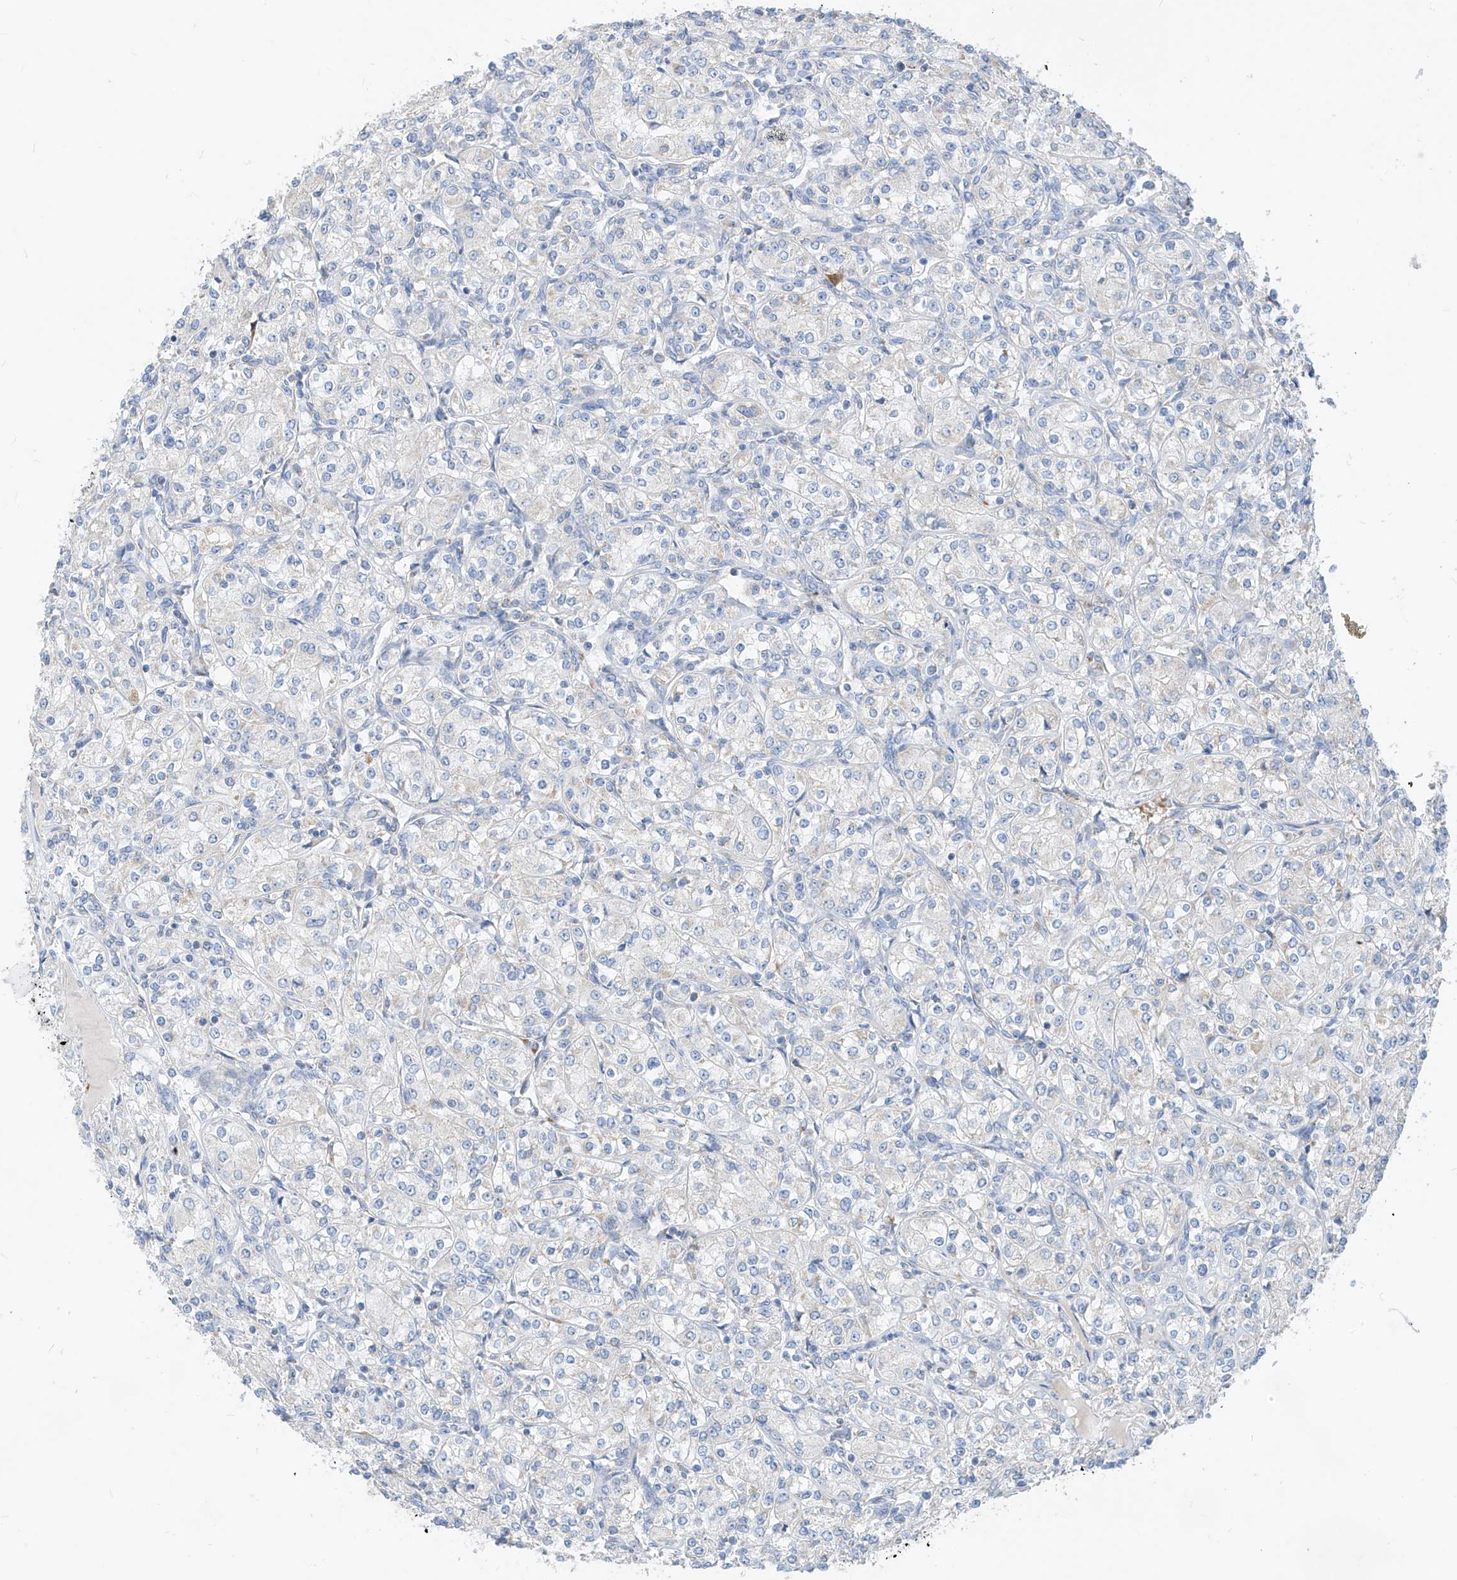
{"staining": {"intensity": "negative", "quantity": "none", "location": "none"}, "tissue": "renal cancer", "cell_type": "Tumor cells", "image_type": "cancer", "snomed": [{"axis": "morphology", "description": "Adenocarcinoma, NOS"}, {"axis": "topography", "description": "Kidney"}], "caption": "IHC image of renal cancer stained for a protein (brown), which displays no expression in tumor cells.", "gene": "ZNF404", "patient": {"sex": "male", "age": 77}}